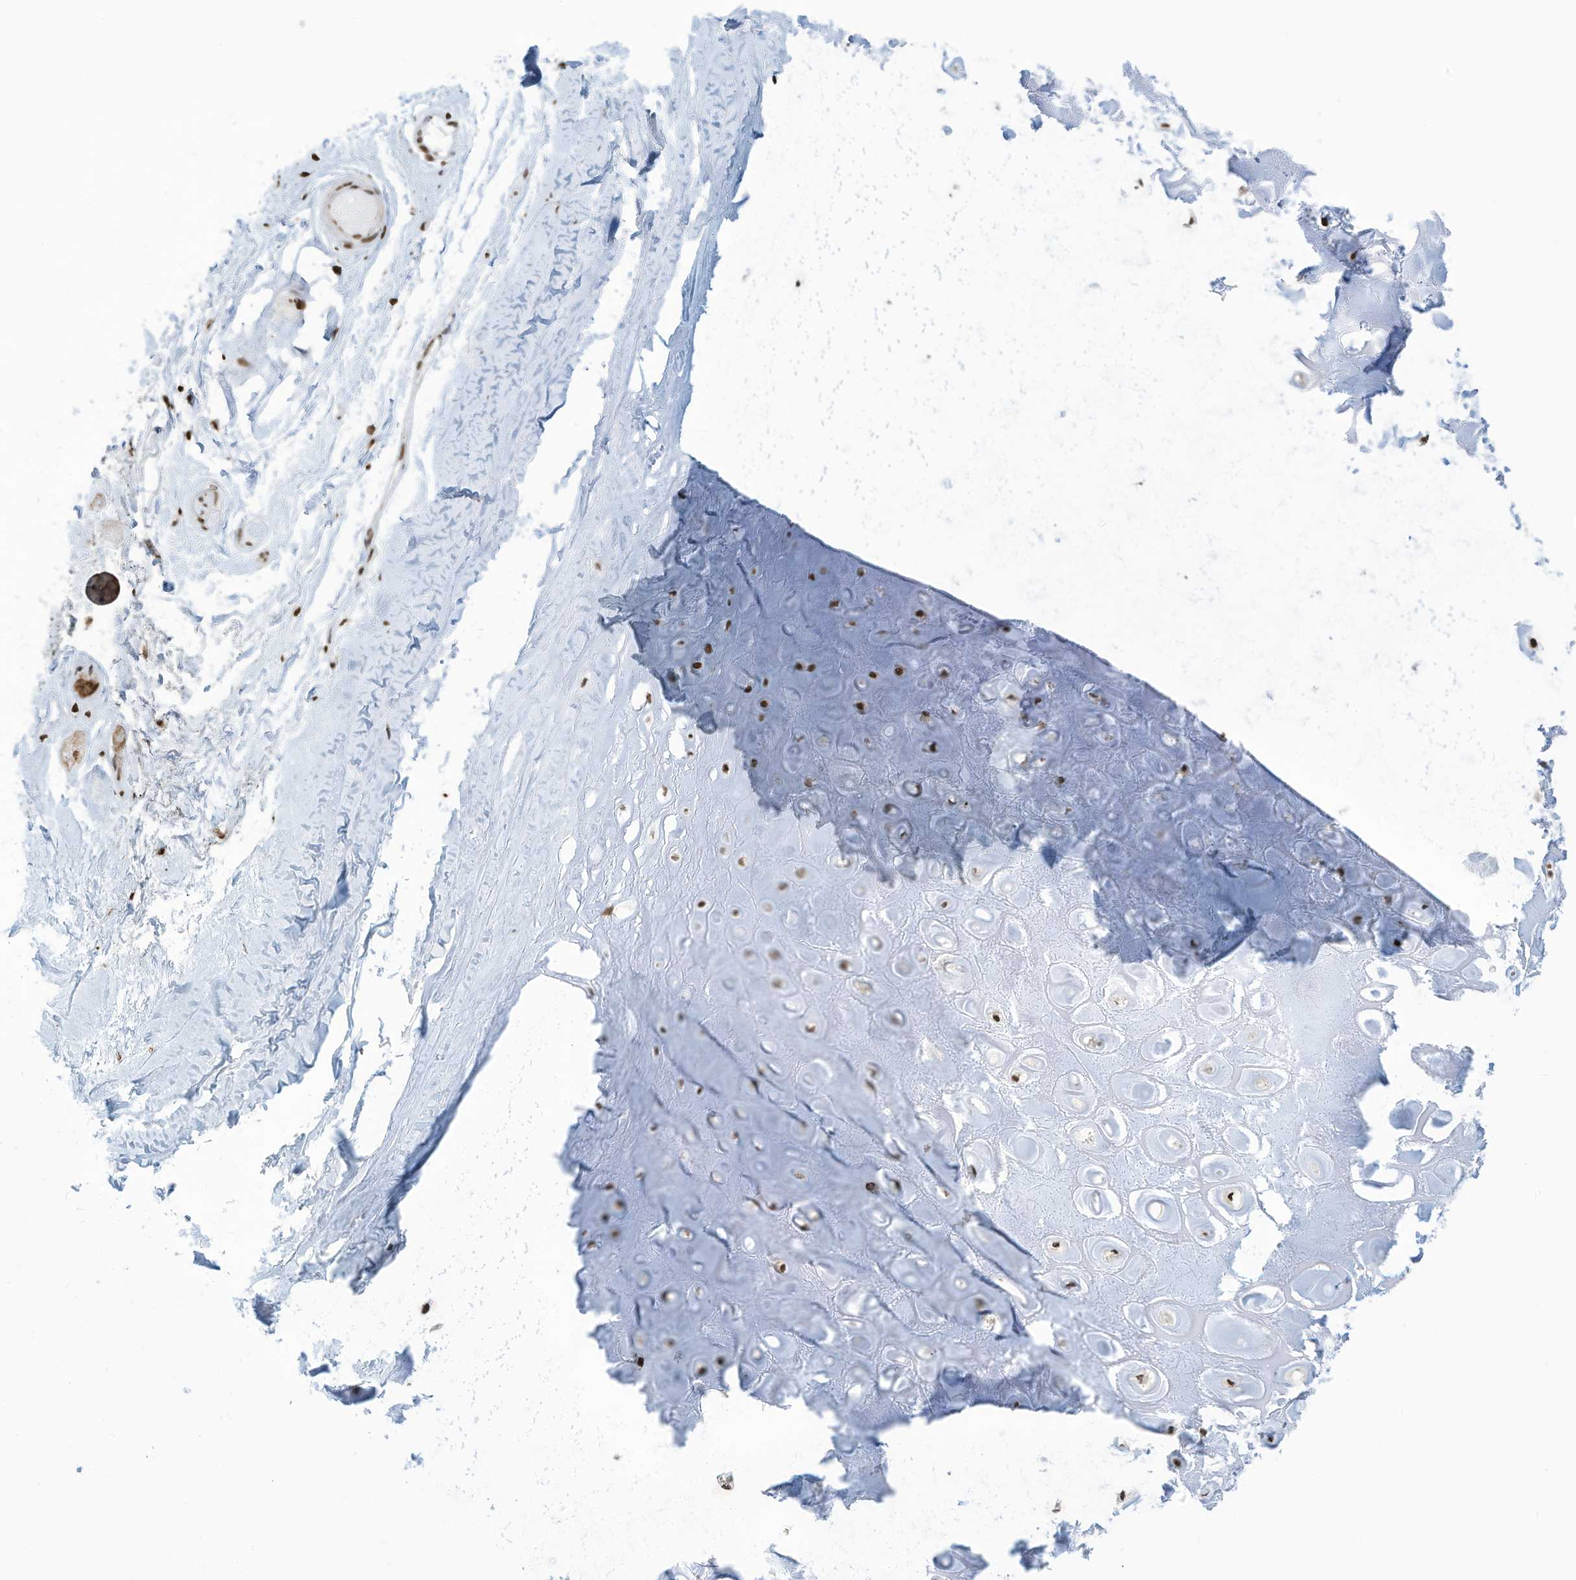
{"staining": {"intensity": "strong", "quantity": ">75%", "location": "nuclear"}, "tissue": "adipose tissue", "cell_type": "Adipocytes", "image_type": "normal", "snomed": [{"axis": "morphology", "description": "Normal tissue, NOS"}, {"axis": "morphology", "description": "Basal cell carcinoma"}, {"axis": "topography", "description": "Skin"}], "caption": "Immunohistochemistry staining of benign adipose tissue, which reveals high levels of strong nuclear positivity in approximately >75% of adipocytes indicating strong nuclear protein expression. The staining was performed using DAB (3,3'-diaminobenzidine) (brown) for protein detection and nuclei were counterstained in hematoxylin (blue).", "gene": "ADI1", "patient": {"sex": "female", "age": 89}}